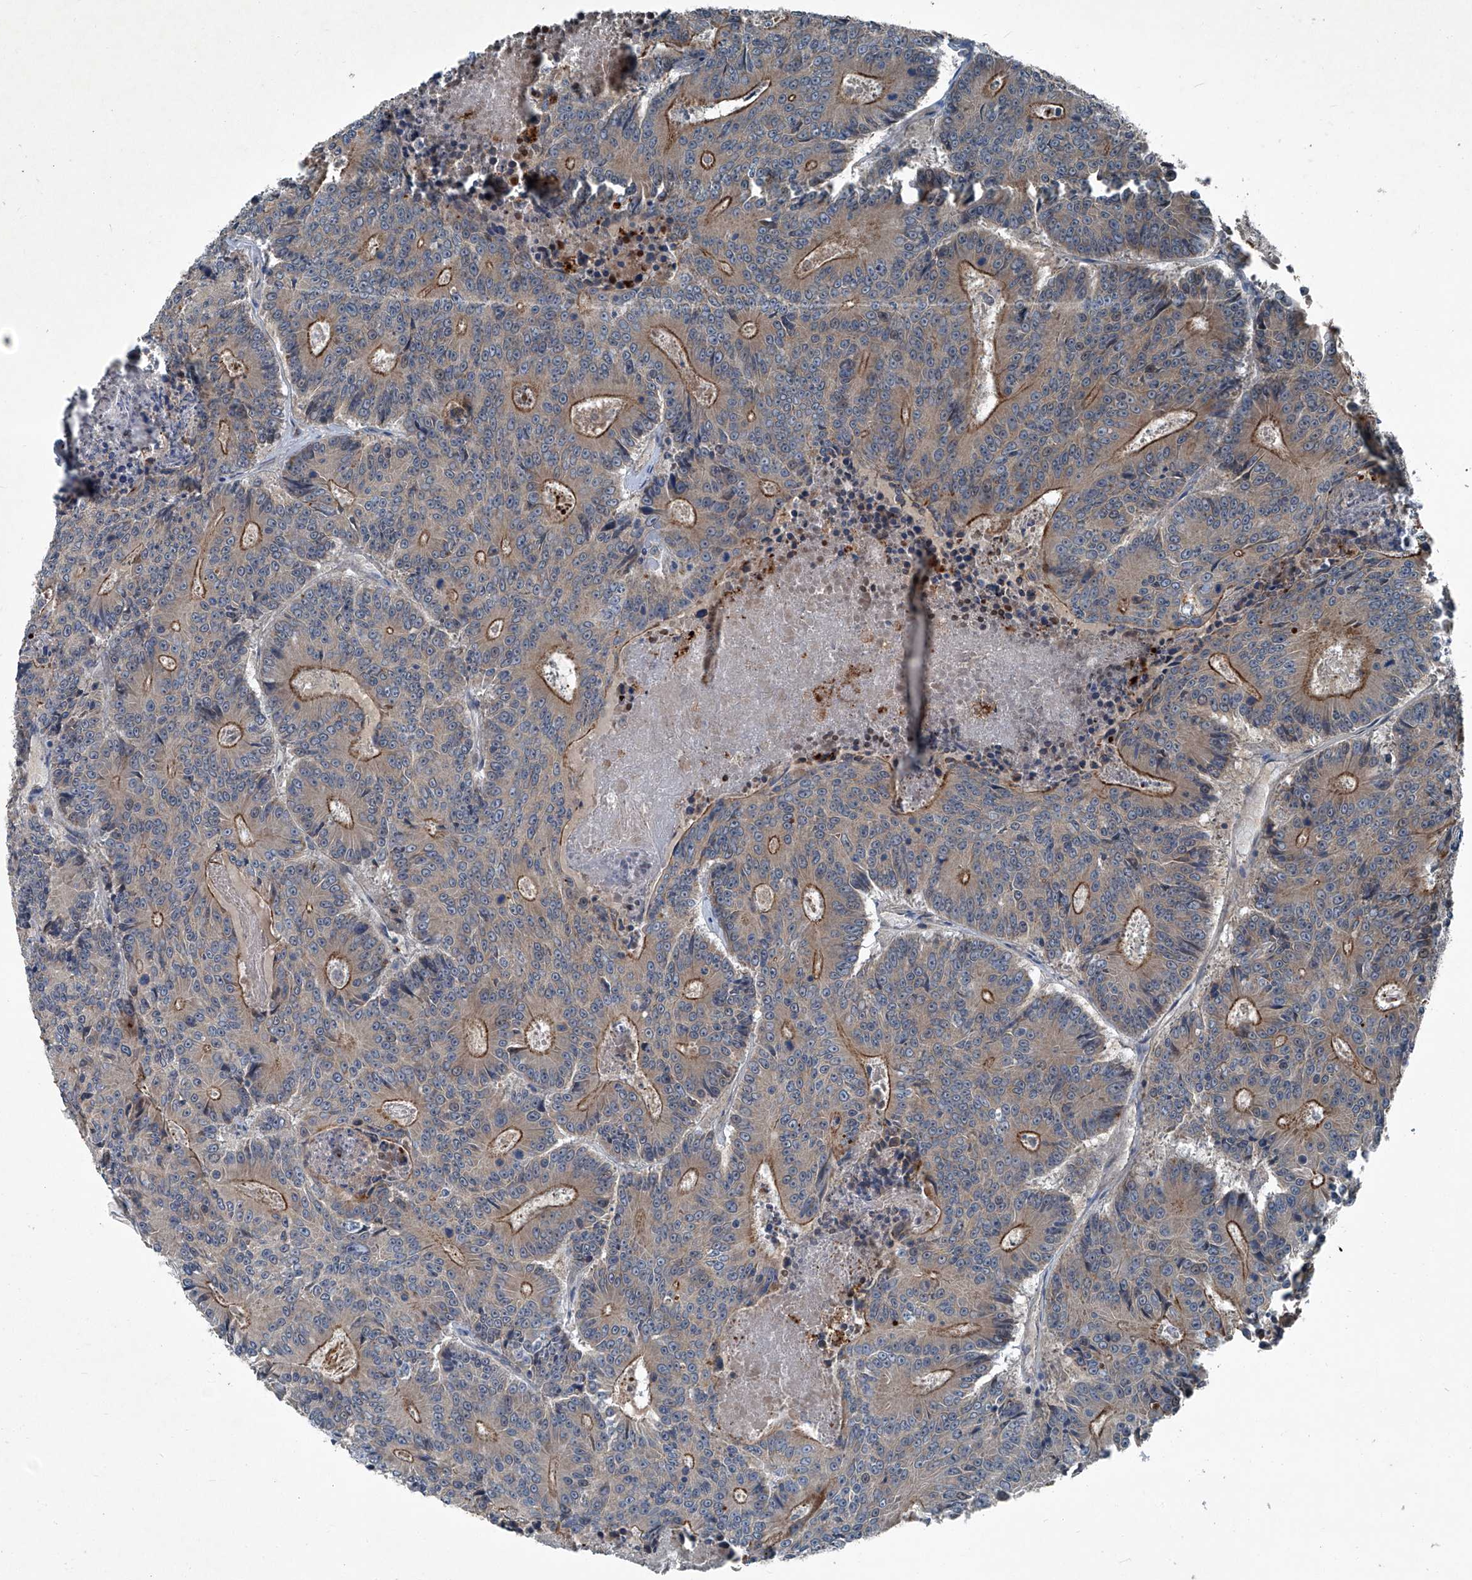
{"staining": {"intensity": "moderate", "quantity": "25%-75%", "location": "cytoplasmic/membranous"}, "tissue": "colorectal cancer", "cell_type": "Tumor cells", "image_type": "cancer", "snomed": [{"axis": "morphology", "description": "Adenocarcinoma, NOS"}, {"axis": "topography", "description": "Colon"}], "caption": "Colorectal cancer stained for a protein (brown) reveals moderate cytoplasmic/membranous positive staining in about 25%-75% of tumor cells.", "gene": "SENP2", "patient": {"sex": "male", "age": 83}}